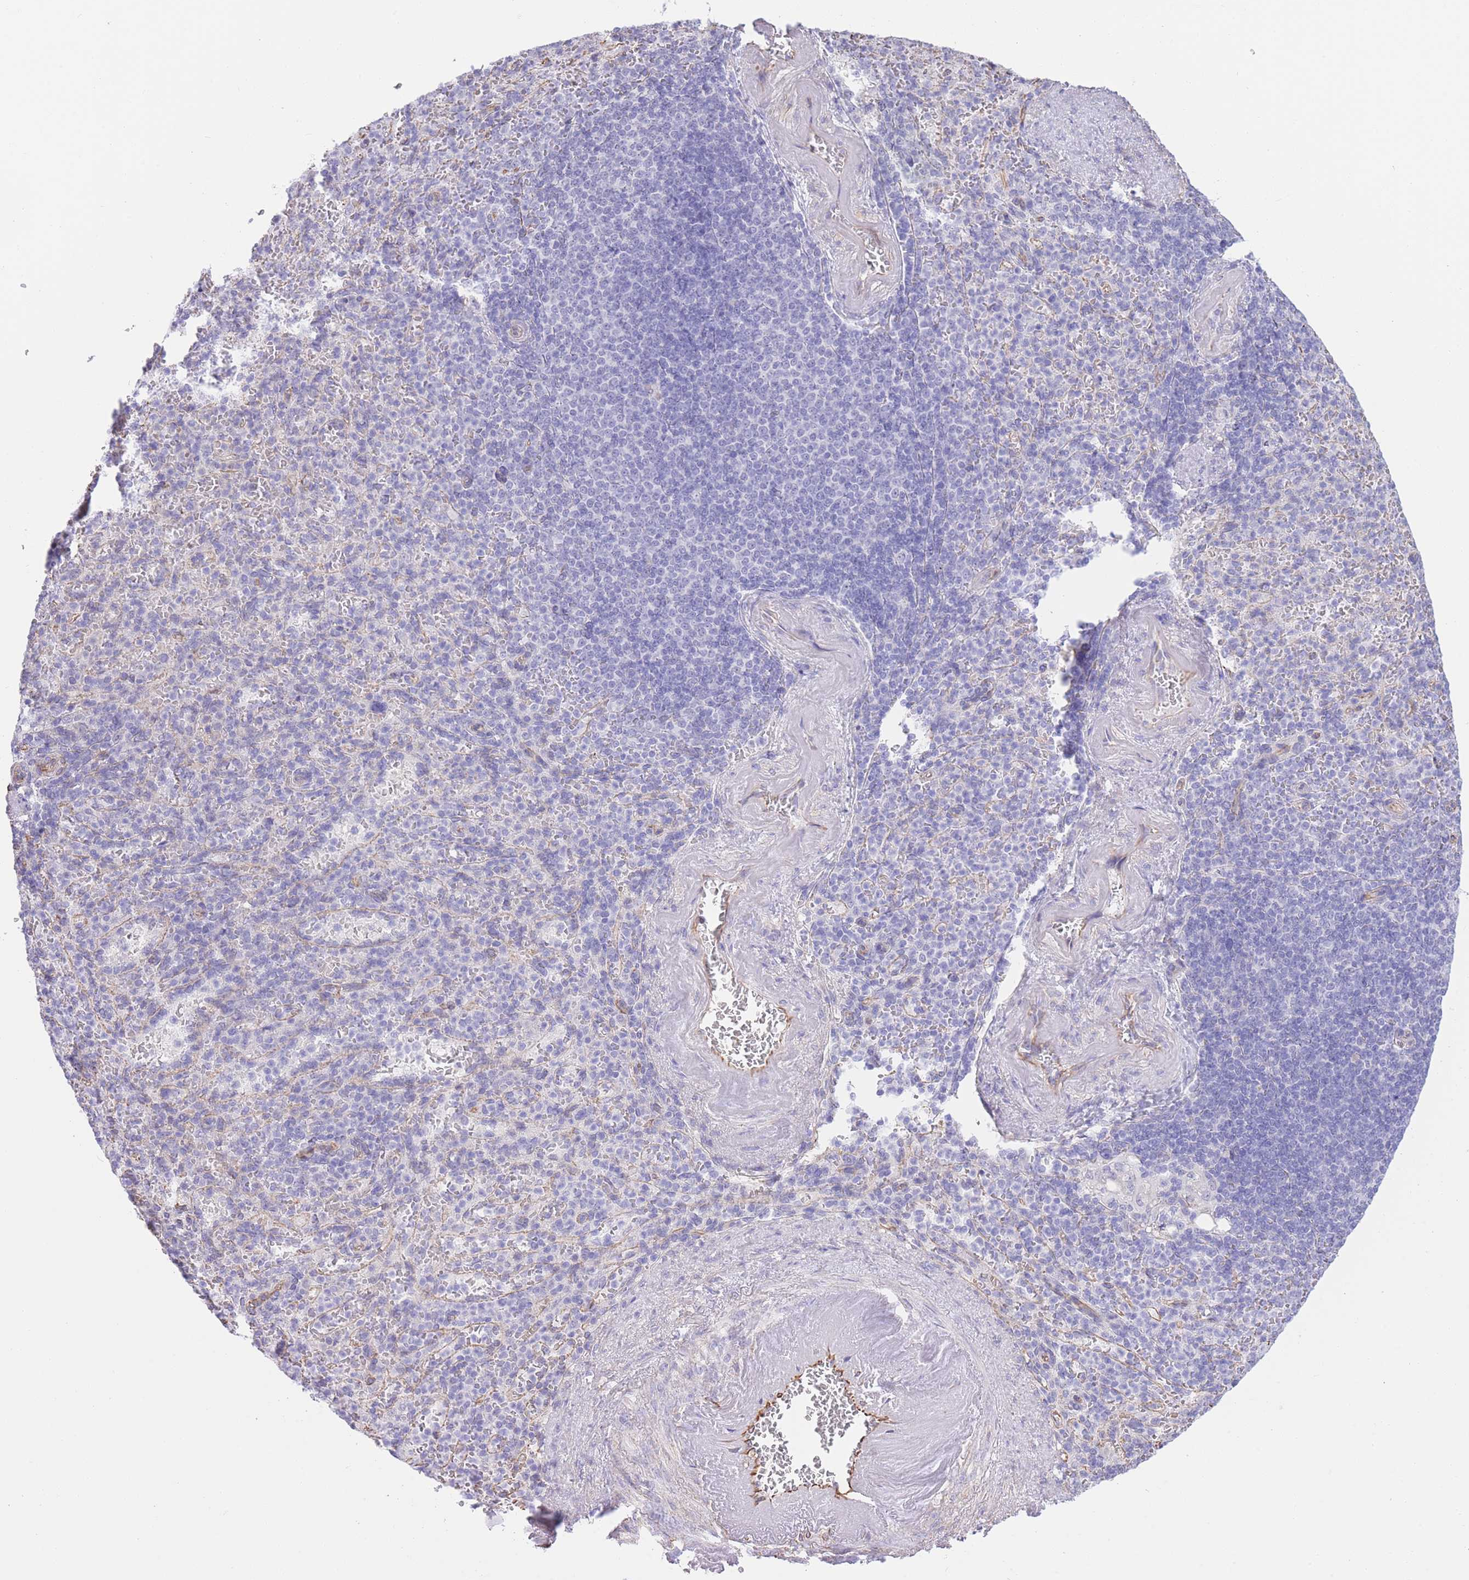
{"staining": {"intensity": "negative", "quantity": "none", "location": "none"}, "tissue": "spleen", "cell_type": "Cells in red pulp", "image_type": "normal", "snomed": [{"axis": "morphology", "description": "Normal tissue, NOS"}, {"axis": "topography", "description": "Spleen"}], "caption": "Immunohistochemistry image of benign human spleen stained for a protein (brown), which demonstrates no positivity in cells in red pulp.", "gene": "PSG11", "patient": {"sex": "female", "age": 74}}